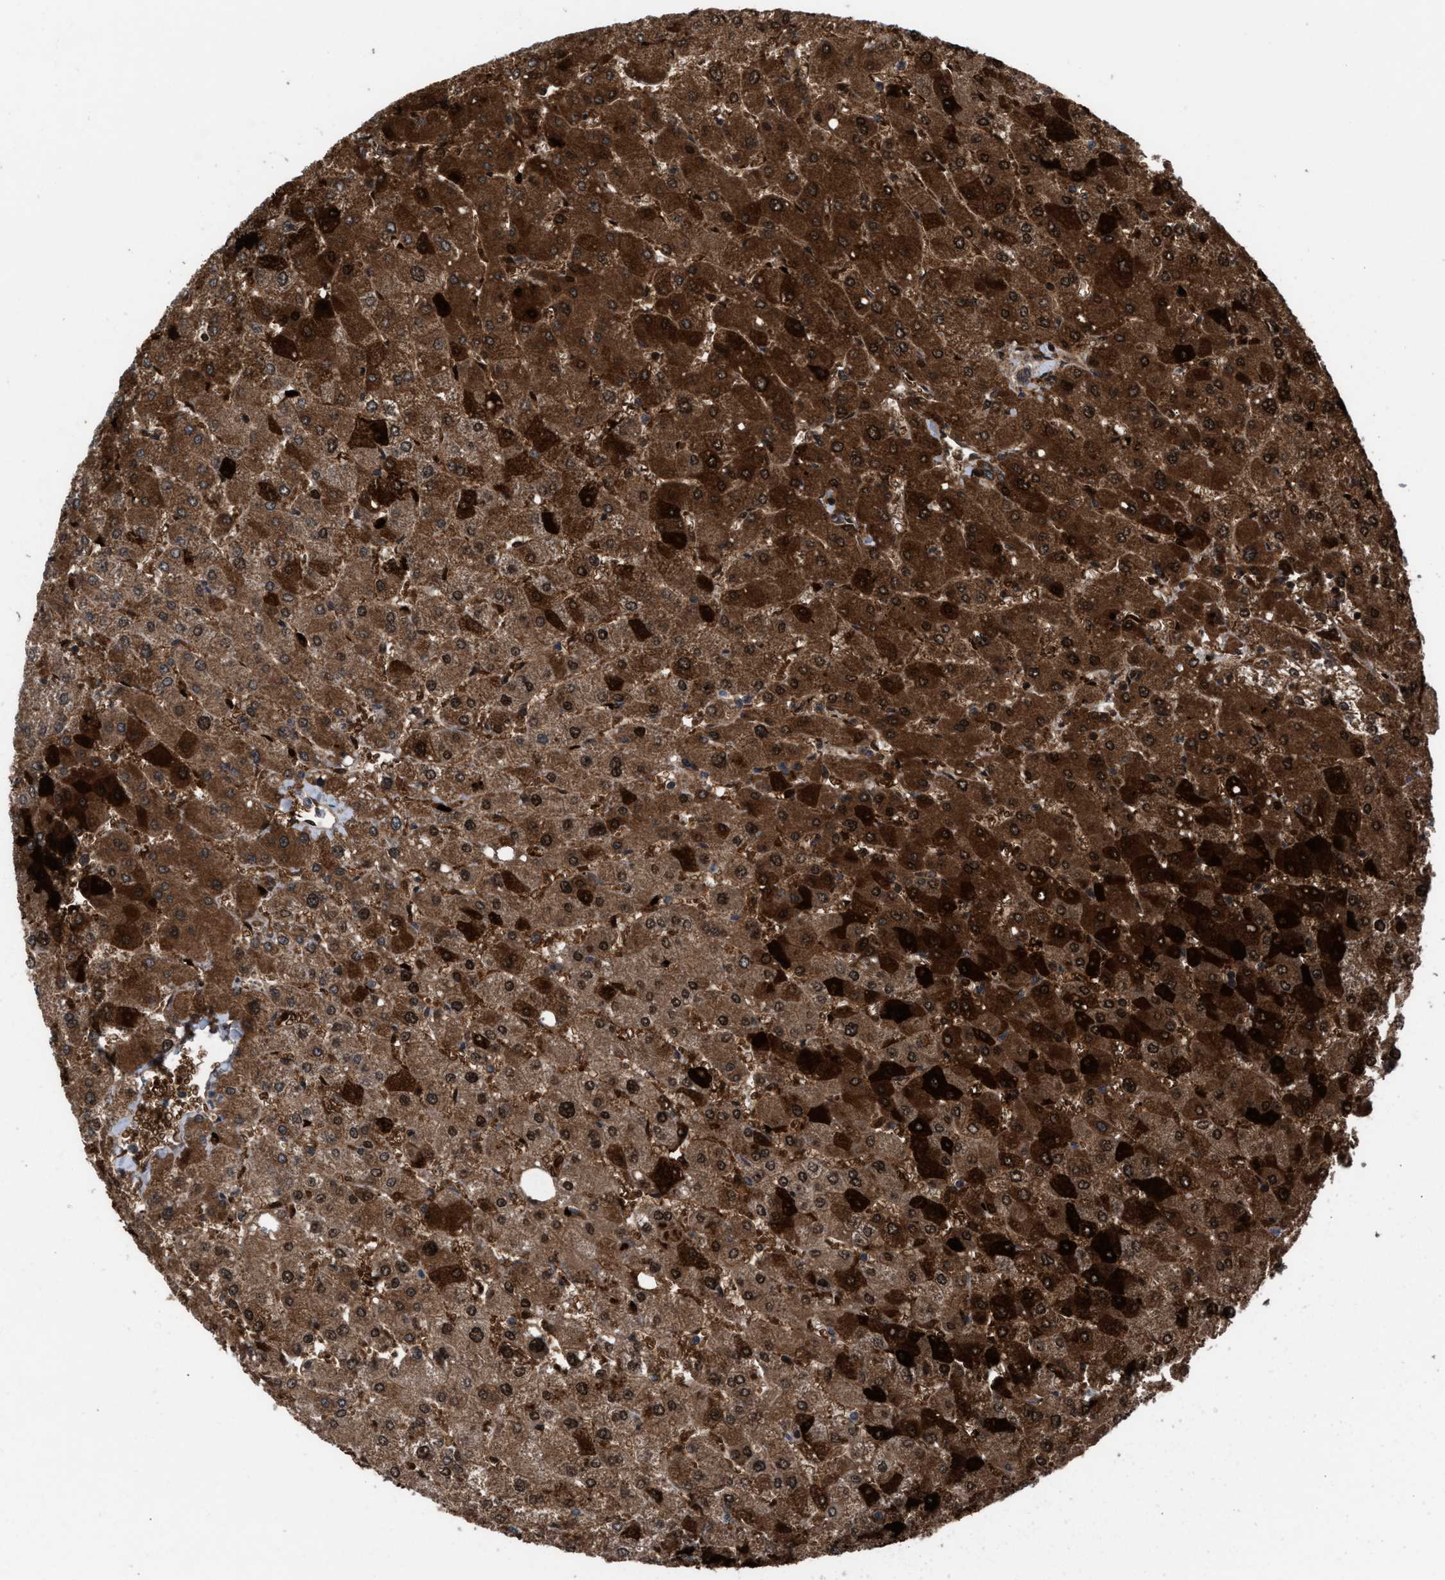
{"staining": {"intensity": "weak", "quantity": ">75%", "location": "cytoplasmic/membranous"}, "tissue": "liver", "cell_type": "Cholangiocytes", "image_type": "normal", "snomed": [{"axis": "morphology", "description": "Normal tissue, NOS"}, {"axis": "topography", "description": "Liver"}], "caption": "This micrograph demonstrates normal liver stained with immunohistochemistry (IHC) to label a protein in brown. The cytoplasmic/membranous of cholangiocytes show weak positivity for the protein. Nuclei are counter-stained blue.", "gene": "C9orf78", "patient": {"sex": "male", "age": 55}}